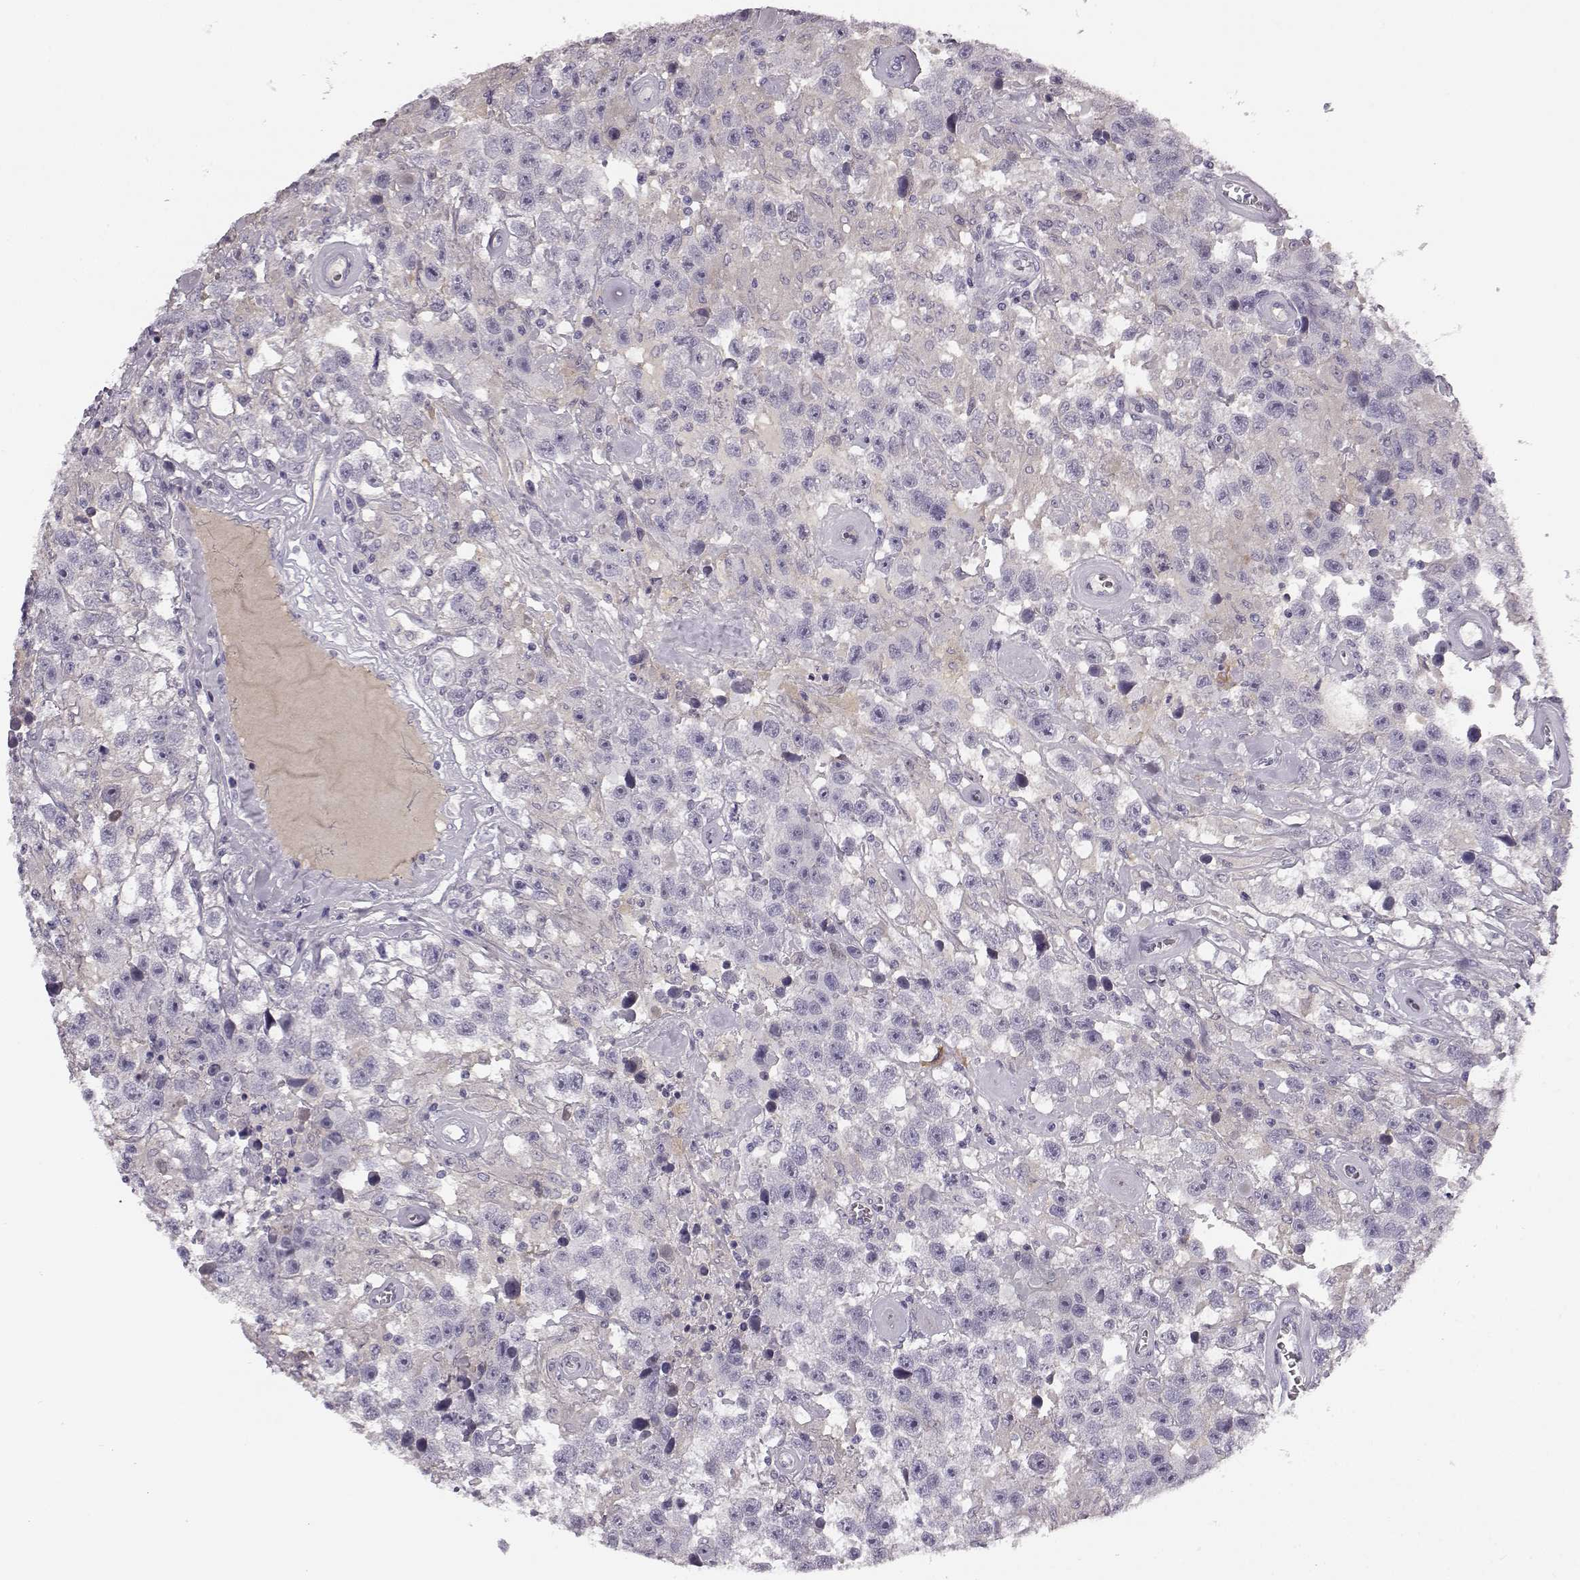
{"staining": {"intensity": "negative", "quantity": "none", "location": "none"}, "tissue": "testis cancer", "cell_type": "Tumor cells", "image_type": "cancer", "snomed": [{"axis": "morphology", "description": "Seminoma, NOS"}, {"axis": "topography", "description": "Testis"}], "caption": "Immunohistochemistry (IHC) of human seminoma (testis) demonstrates no positivity in tumor cells. (DAB (3,3'-diaminobenzidine) IHC visualized using brightfield microscopy, high magnification).", "gene": "KIAA0319", "patient": {"sex": "male", "age": 43}}